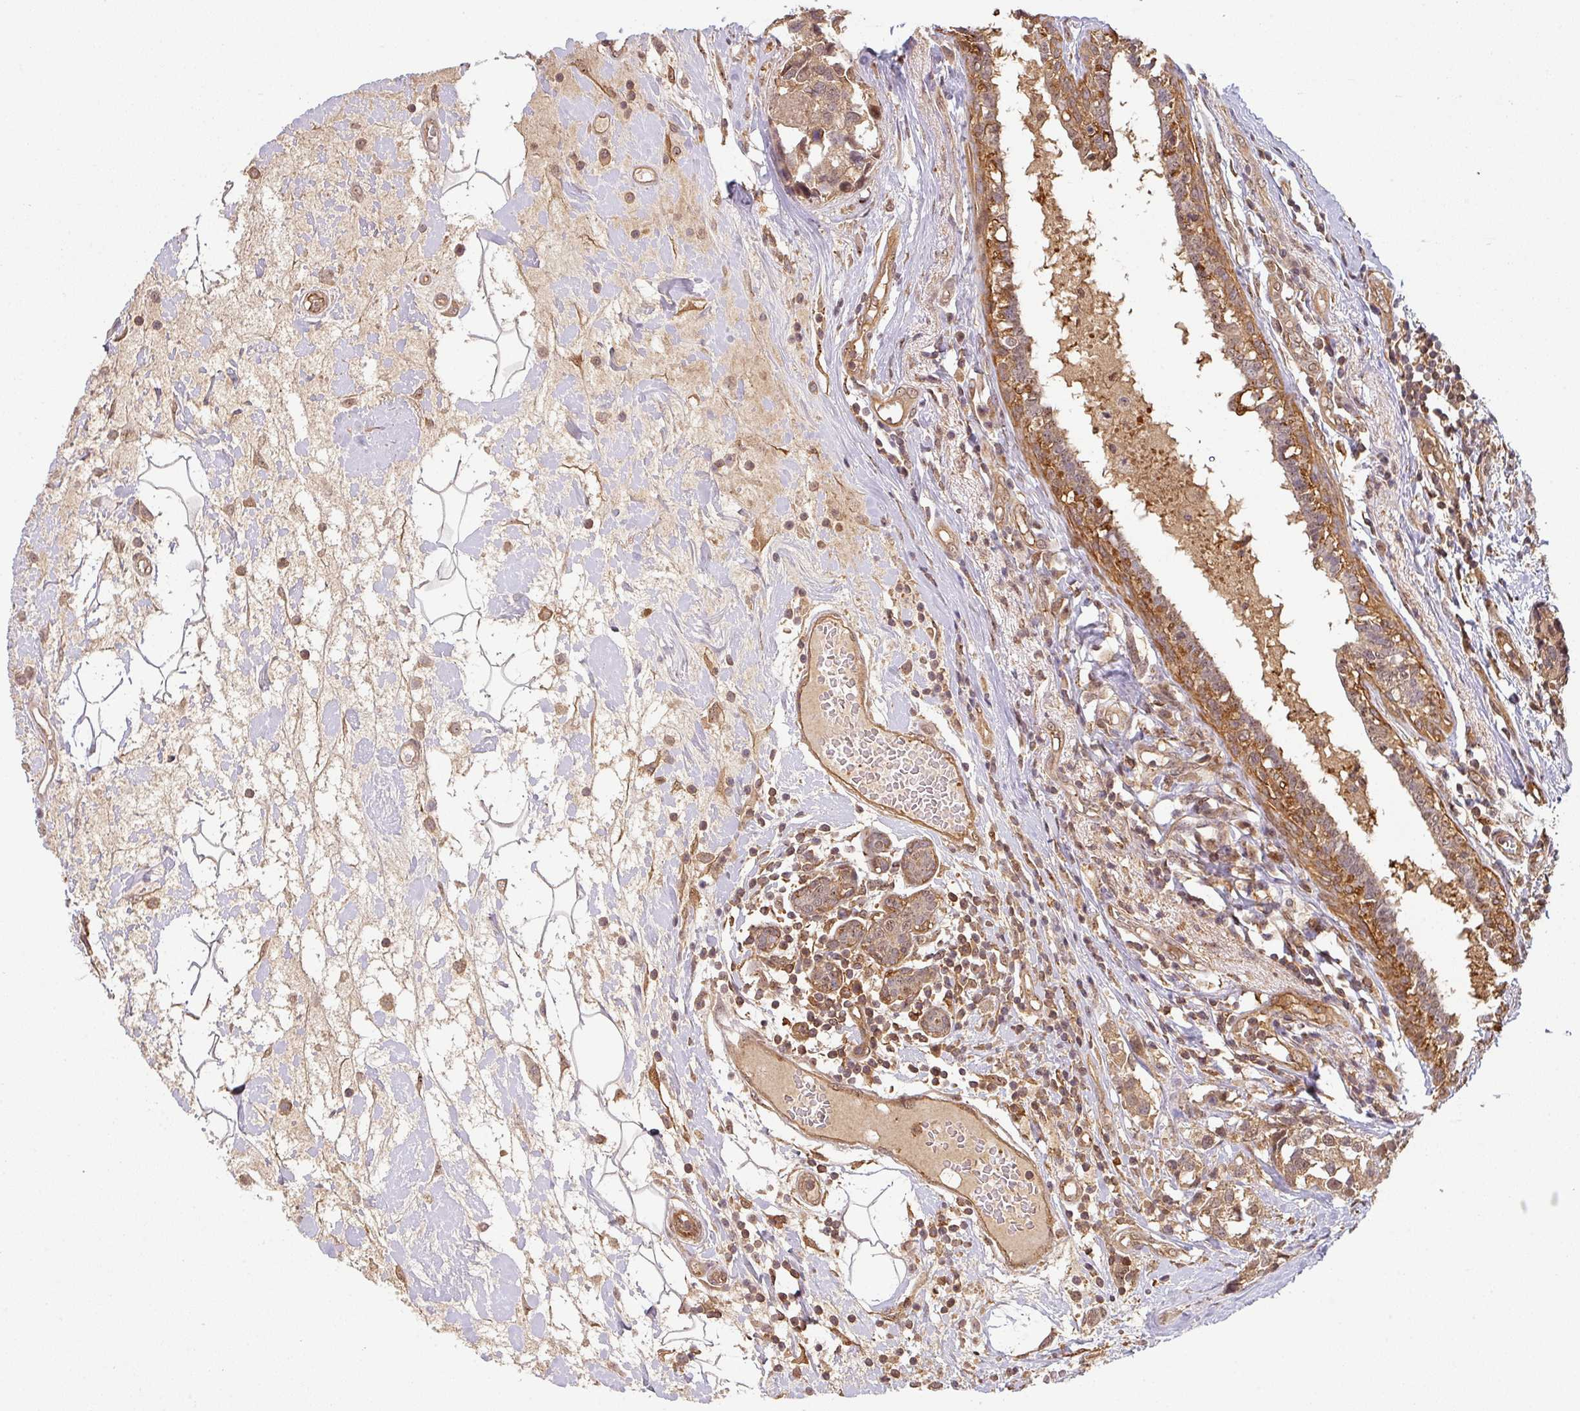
{"staining": {"intensity": "moderate", "quantity": ">75%", "location": "cytoplasmic/membranous,nuclear"}, "tissue": "breast cancer", "cell_type": "Tumor cells", "image_type": "cancer", "snomed": [{"axis": "morphology", "description": "Lobular carcinoma"}, {"axis": "topography", "description": "Breast"}], "caption": "There is medium levels of moderate cytoplasmic/membranous and nuclear staining in tumor cells of breast lobular carcinoma, as demonstrated by immunohistochemical staining (brown color).", "gene": "ZNF322", "patient": {"sex": "female", "age": 59}}